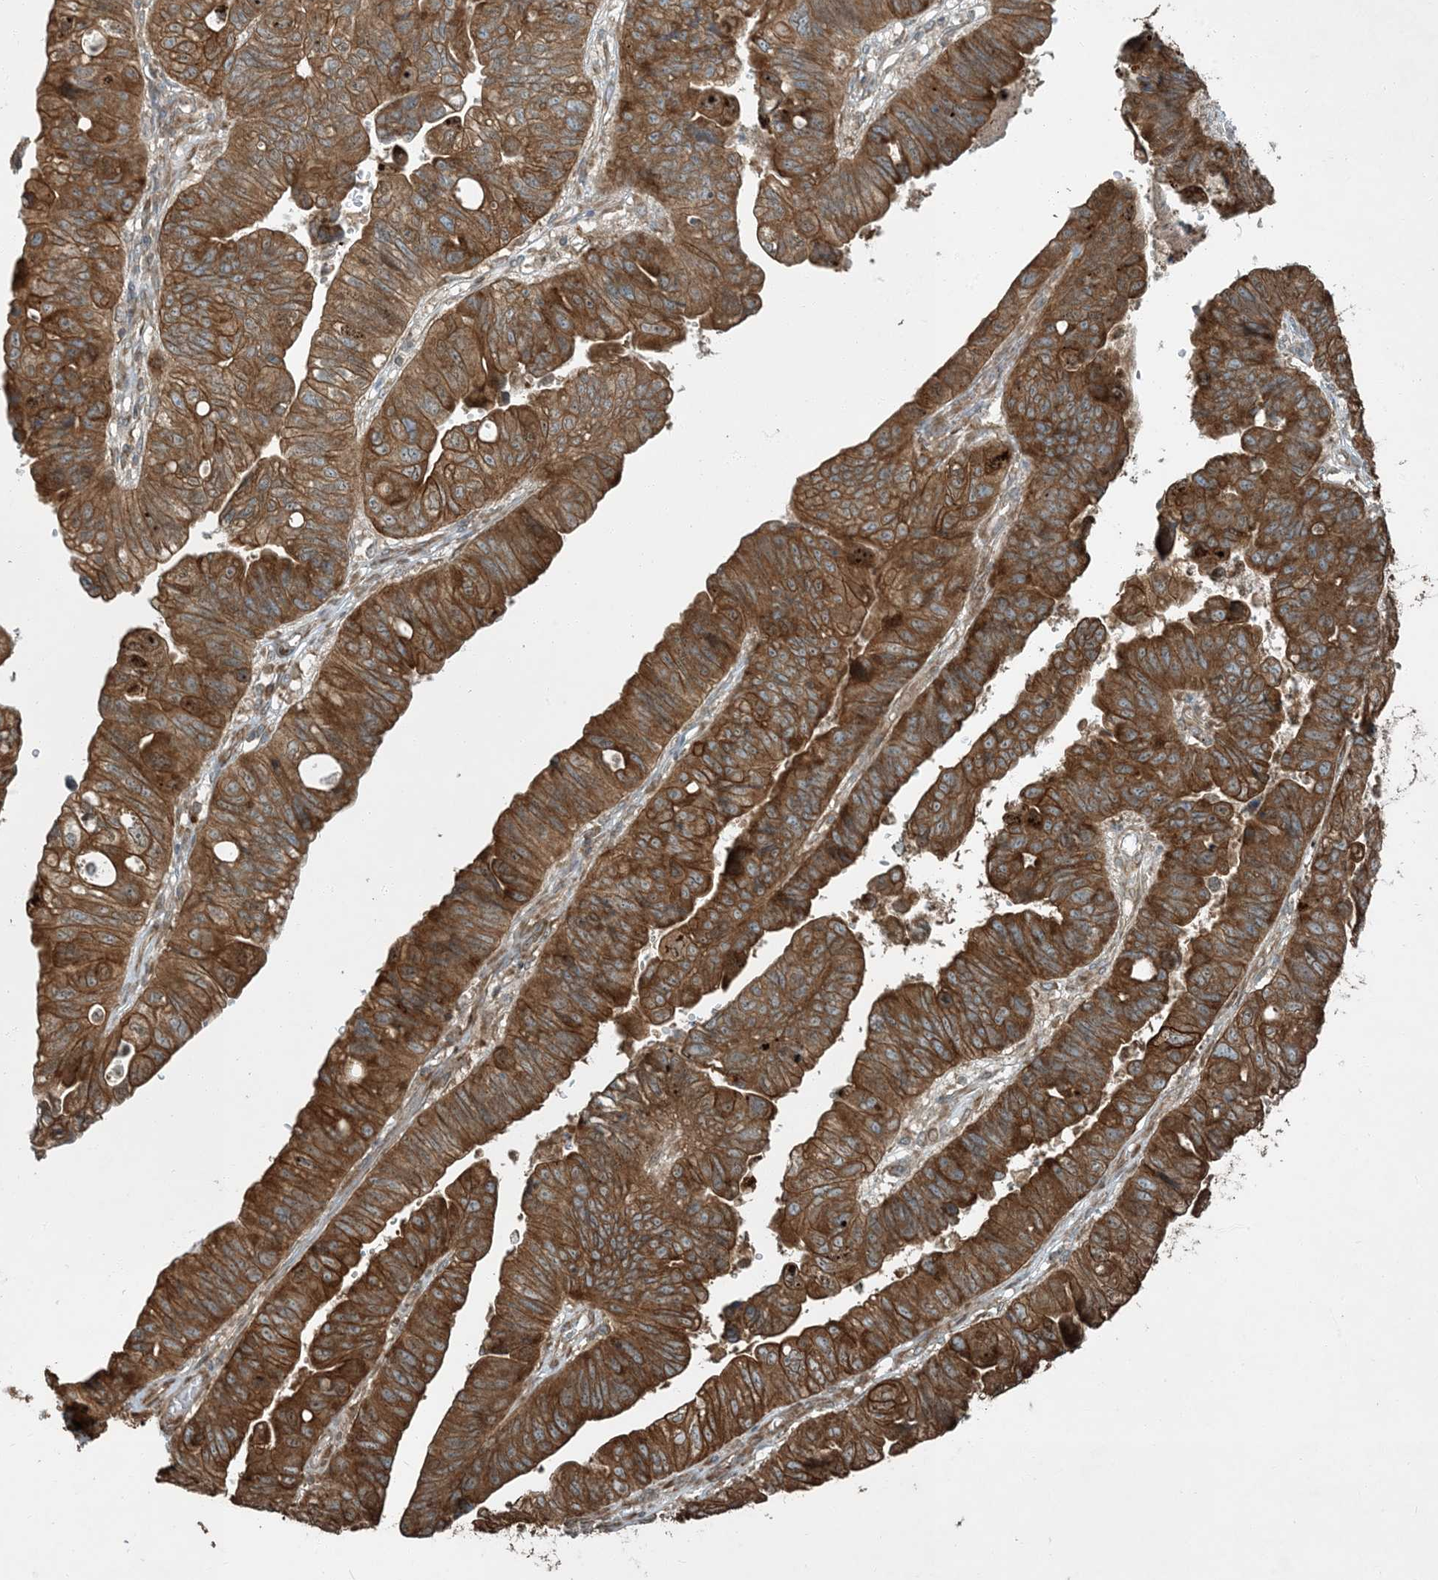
{"staining": {"intensity": "moderate", "quantity": ">75%", "location": "cytoplasmic/membranous"}, "tissue": "stomach cancer", "cell_type": "Tumor cells", "image_type": "cancer", "snomed": [{"axis": "morphology", "description": "Adenocarcinoma, NOS"}, {"axis": "topography", "description": "Stomach"}], "caption": "Immunohistochemistry (DAB) staining of human stomach adenocarcinoma demonstrates moderate cytoplasmic/membranous protein staining in approximately >75% of tumor cells. (DAB (3,3'-diaminobenzidine) IHC, brown staining for protein, blue staining for nuclei).", "gene": "COMMD8", "patient": {"sex": "male", "age": 59}}